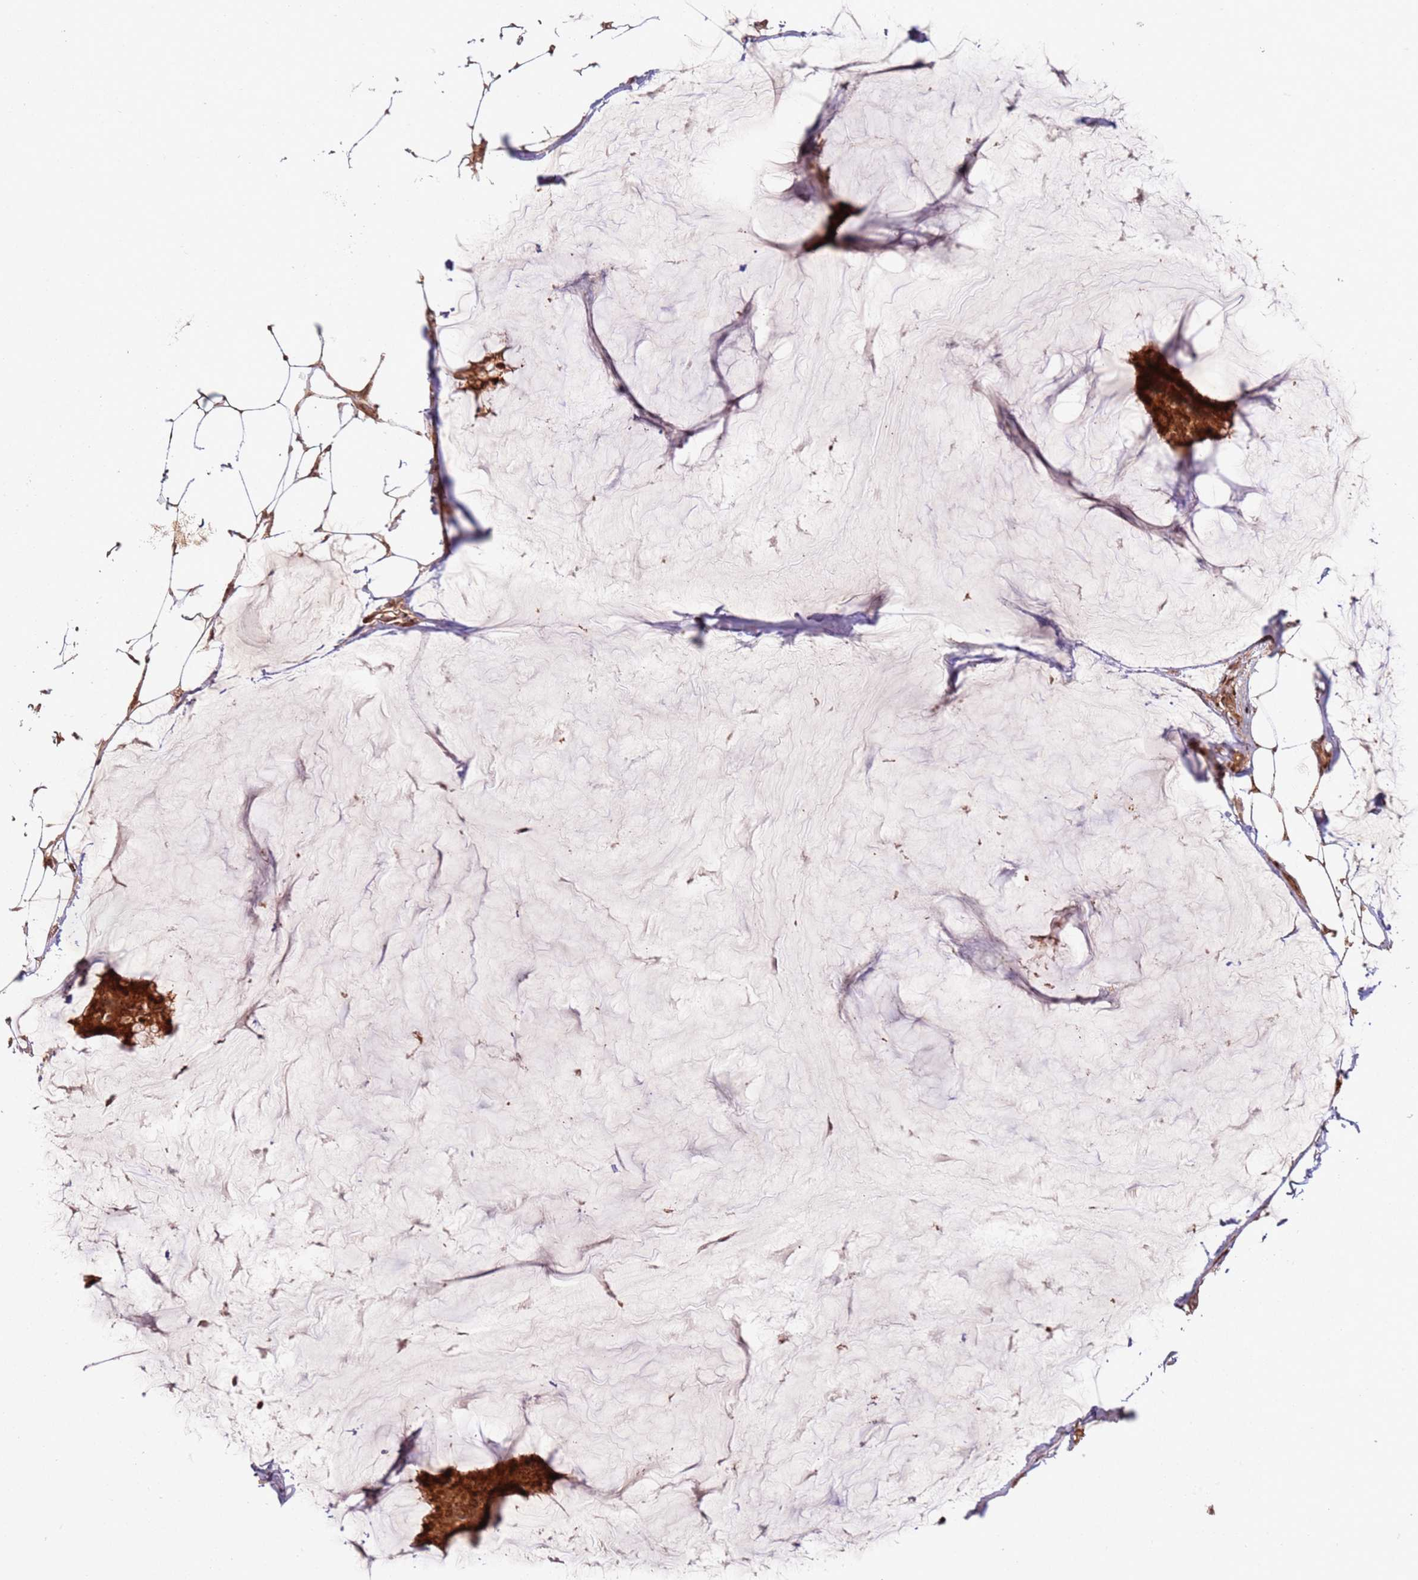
{"staining": {"intensity": "strong", "quantity": ">75%", "location": "cytoplasmic/membranous"}, "tissue": "breast cancer", "cell_type": "Tumor cells", "image_type": "cancer", "snomed": [{"axis": "morphology", "description": "Duct carcinoma"}, {"axis": "topography", "description": "Breast"}], "caption": "The histopathology image shows immunohistochemical staining of breast cancer. There is strong cytoplasmic/membranous expression is appreciated in about >75% of tumor cells.", "gene": "TMEM233", "patient": {"sex": "female", "age": 93}}